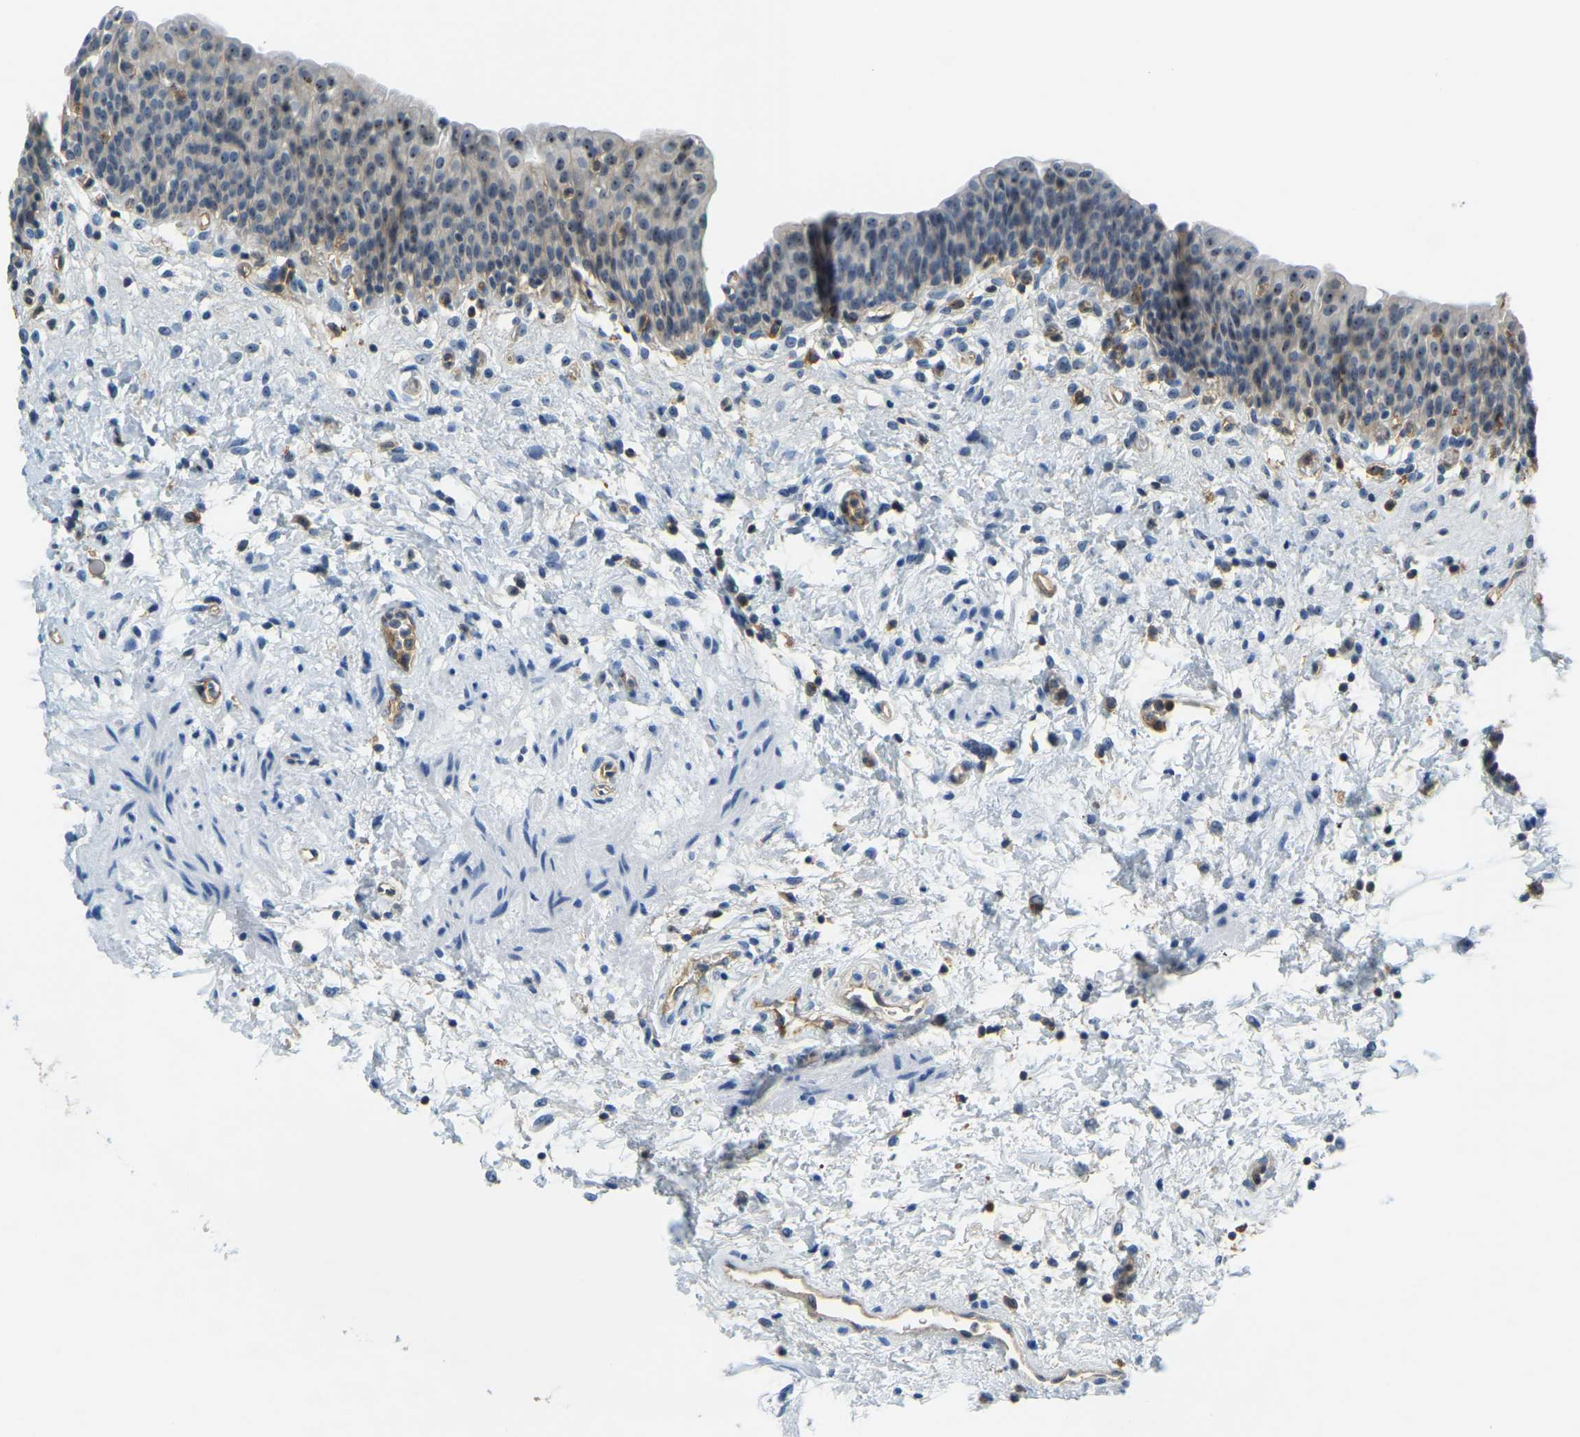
{"staining": {"intensity": "weak", "quantity": "25%-75%", "location": "cytoplasmic/membranous,nuclear"}, "tissue": "urinary bladder", "cell_type": "Urothelial cells", "image_type": "normal", "snomed": [{"axis": "morphology", "description": "Normal tissue, NOS"}, {"axis": "topography", "description": "Urinary bladder"}], "caption": "Immunohistochemical staining of normal urinary bladder displays low levels of weak cytoplasmic/membranous,nuclear positivity in about 25%-75% of urothelial cells.", "gene": "RRP1", "patient": {"sex": "male", "age": 37}}